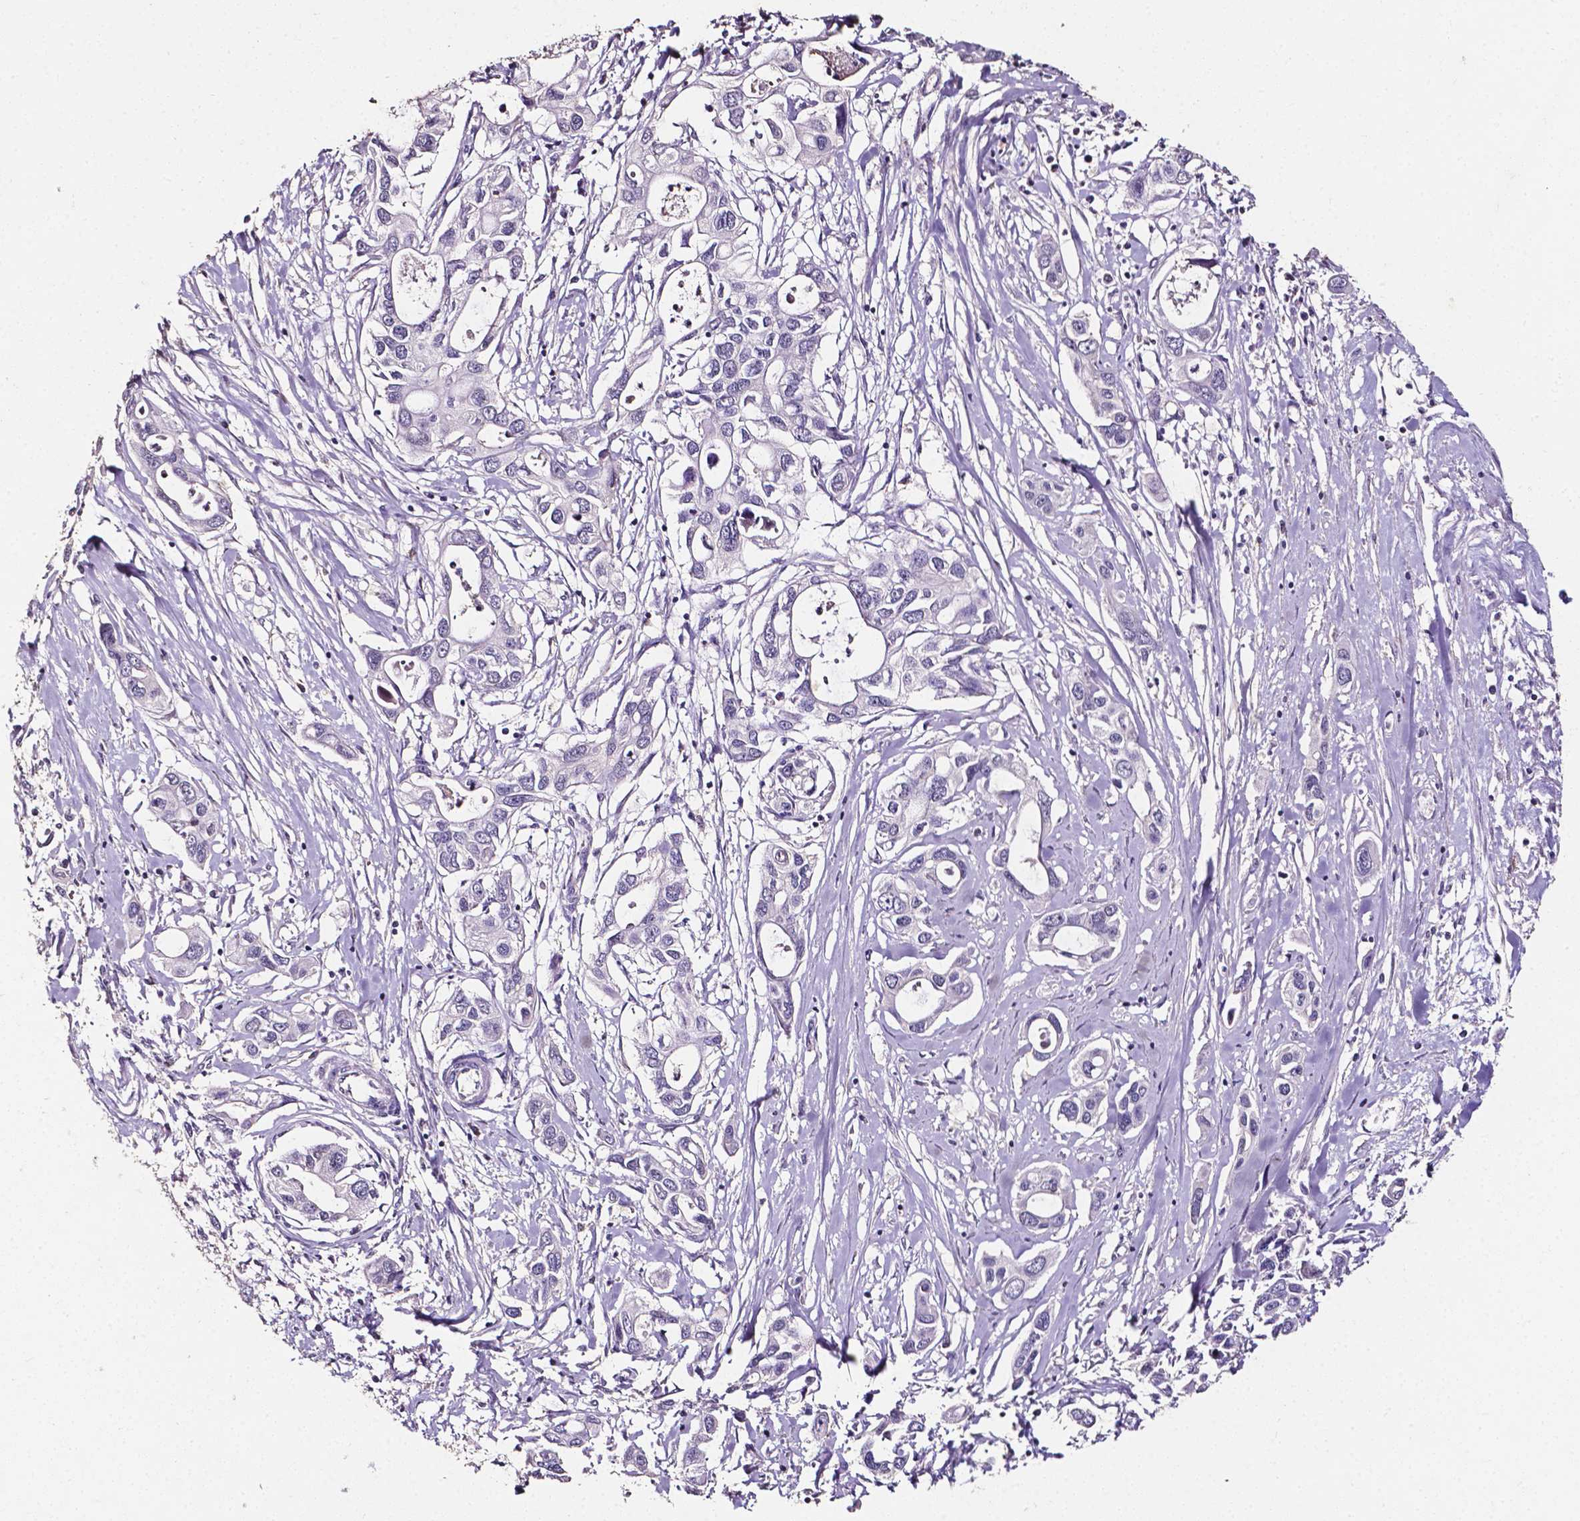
{"staining": {"intensity": "negative", "quantity": "none", "location": "none"}, "tissue": "pancreatic cancer", "cell_type": "Tumor cells", "image_type": "cancer", "snomed": [{"axis": "morphology", "description": "Adenocarcinoma, NOS"}, {"axis": "topography", "description": "Pancreas"}], "caption": "The photomicrograph shows no staining of tumor cells in pancreatic cancer (adenocarcinoma). Brightfield microscopy of IHC stained with DAB (3,3'-diaminobenzidine) (brown) and hematoxylin (blue), captured at high magnification.", "gene": "PSAT1", "patient": {"sex": "male", "age": 60}}